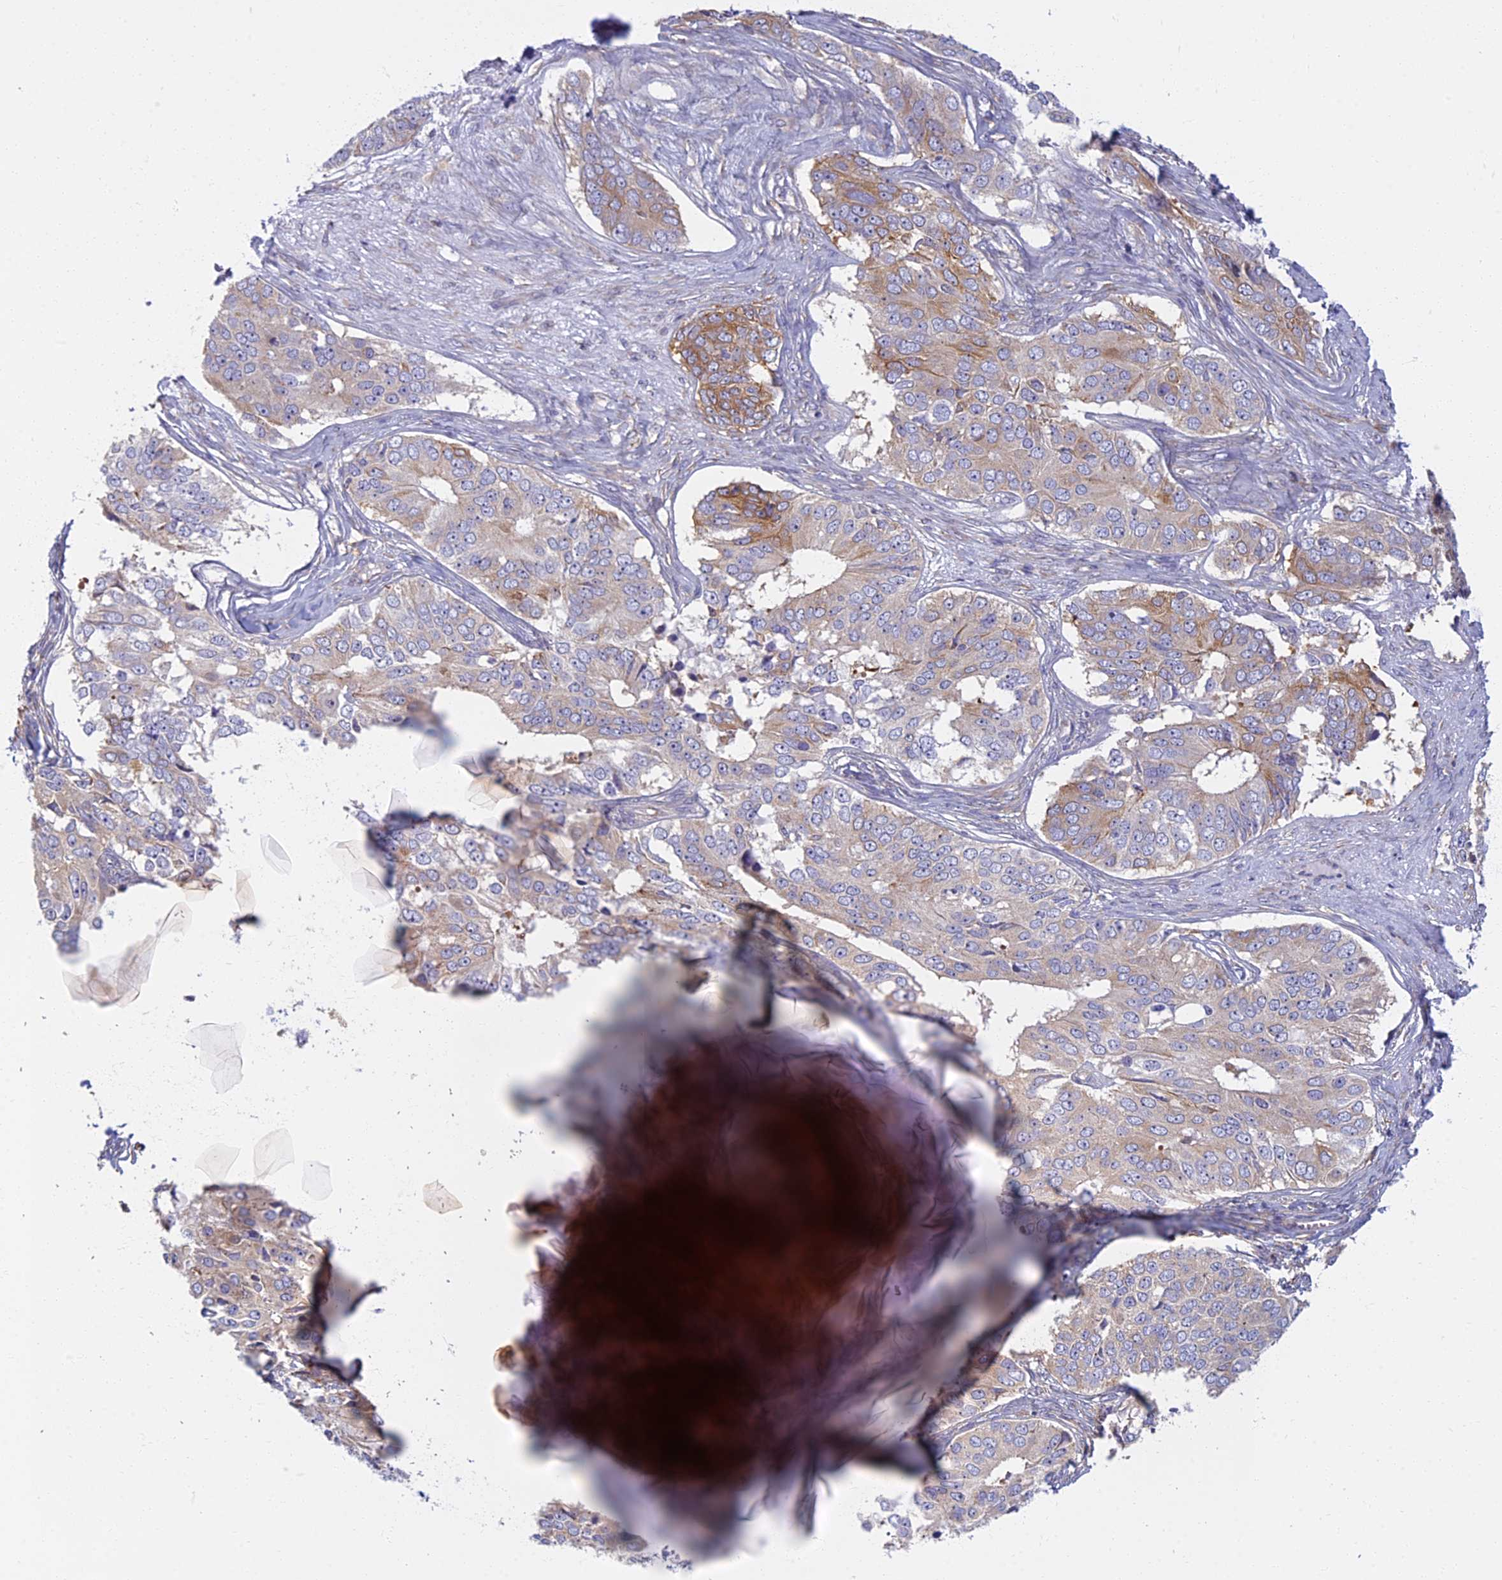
{"staining": {"intensity": "moderate", "quantity": "<25%", "location": "cytoplasmic/membranous"}, "tissue": "ovarian cancer", "cell_type": "Tumor cells", "image_type": "cancer", "snomed": [{"axis": "morphology", "description": "Carcinoma, endometroid"}, {"axis": "topography", "description": "Ovary"}], "caption": "There is low levels of moderate cytoplasmic/membranous staining in tumor cells of ovarian cancer, as demonstrated by immunohistochemical staining (brown color).", "gene": "NOL10", "patient": {"sex": "female", "age": 51}}